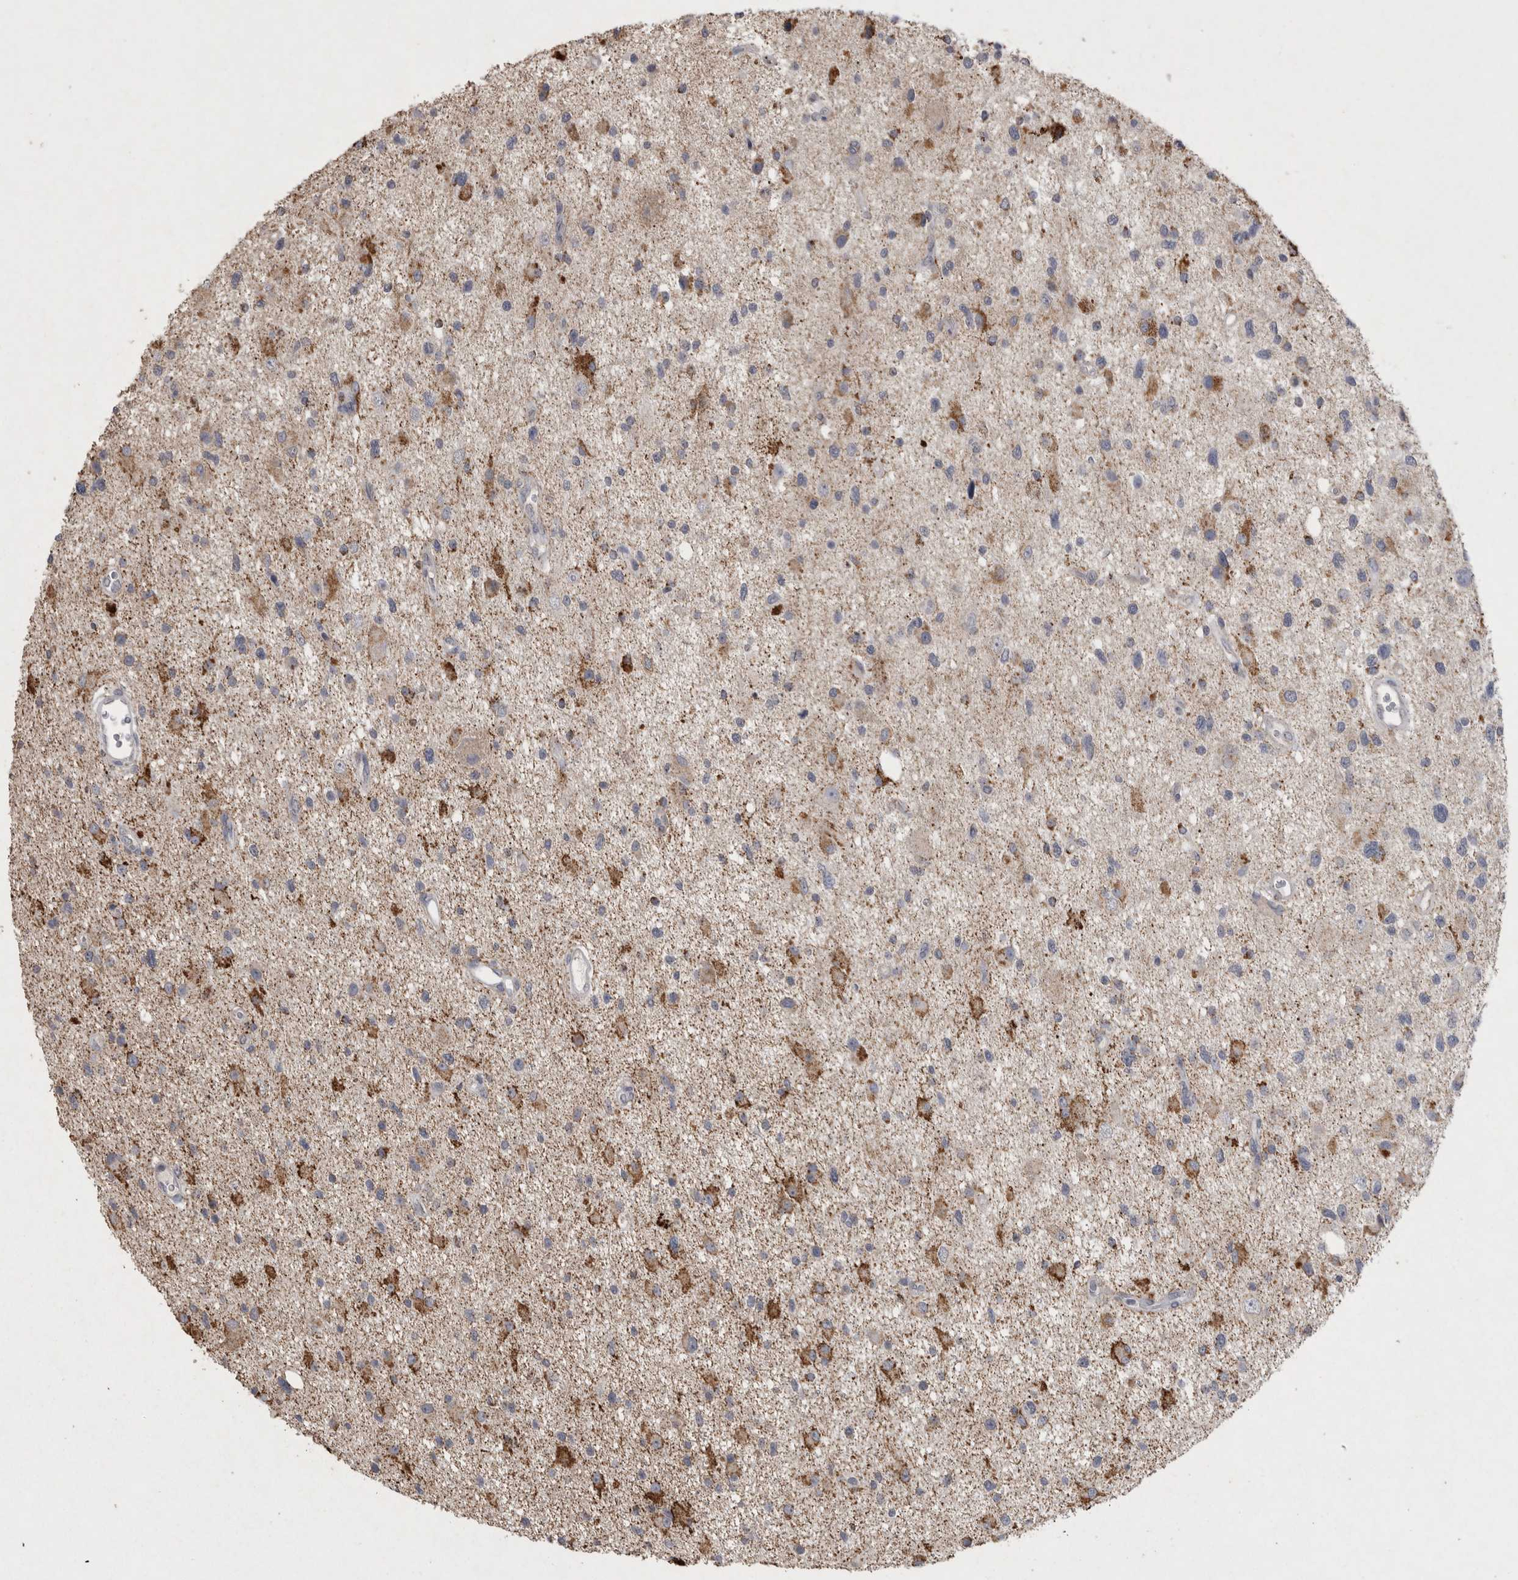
{"staining": {"intensity": "moderate", "quantity": "<25%", "location": "cytoplasmic/membranous"}, "tissue": "glioma", "cell_type": "Tumor cells", "image_type": "cancer", "snomed": [{"axis": "morphology", "description": "Glioma, malignant, High grade"}, {"axis": "topography", "description": "Brain"}], "caption": "The photomicrograph displays immunohistochemical staining of glioma. There is moderate cytoplasmic/membranous staining is seen in about <25% of tumor cells.", "gene": "DKK3", "patient": {"sex": "male", "age": 33}}